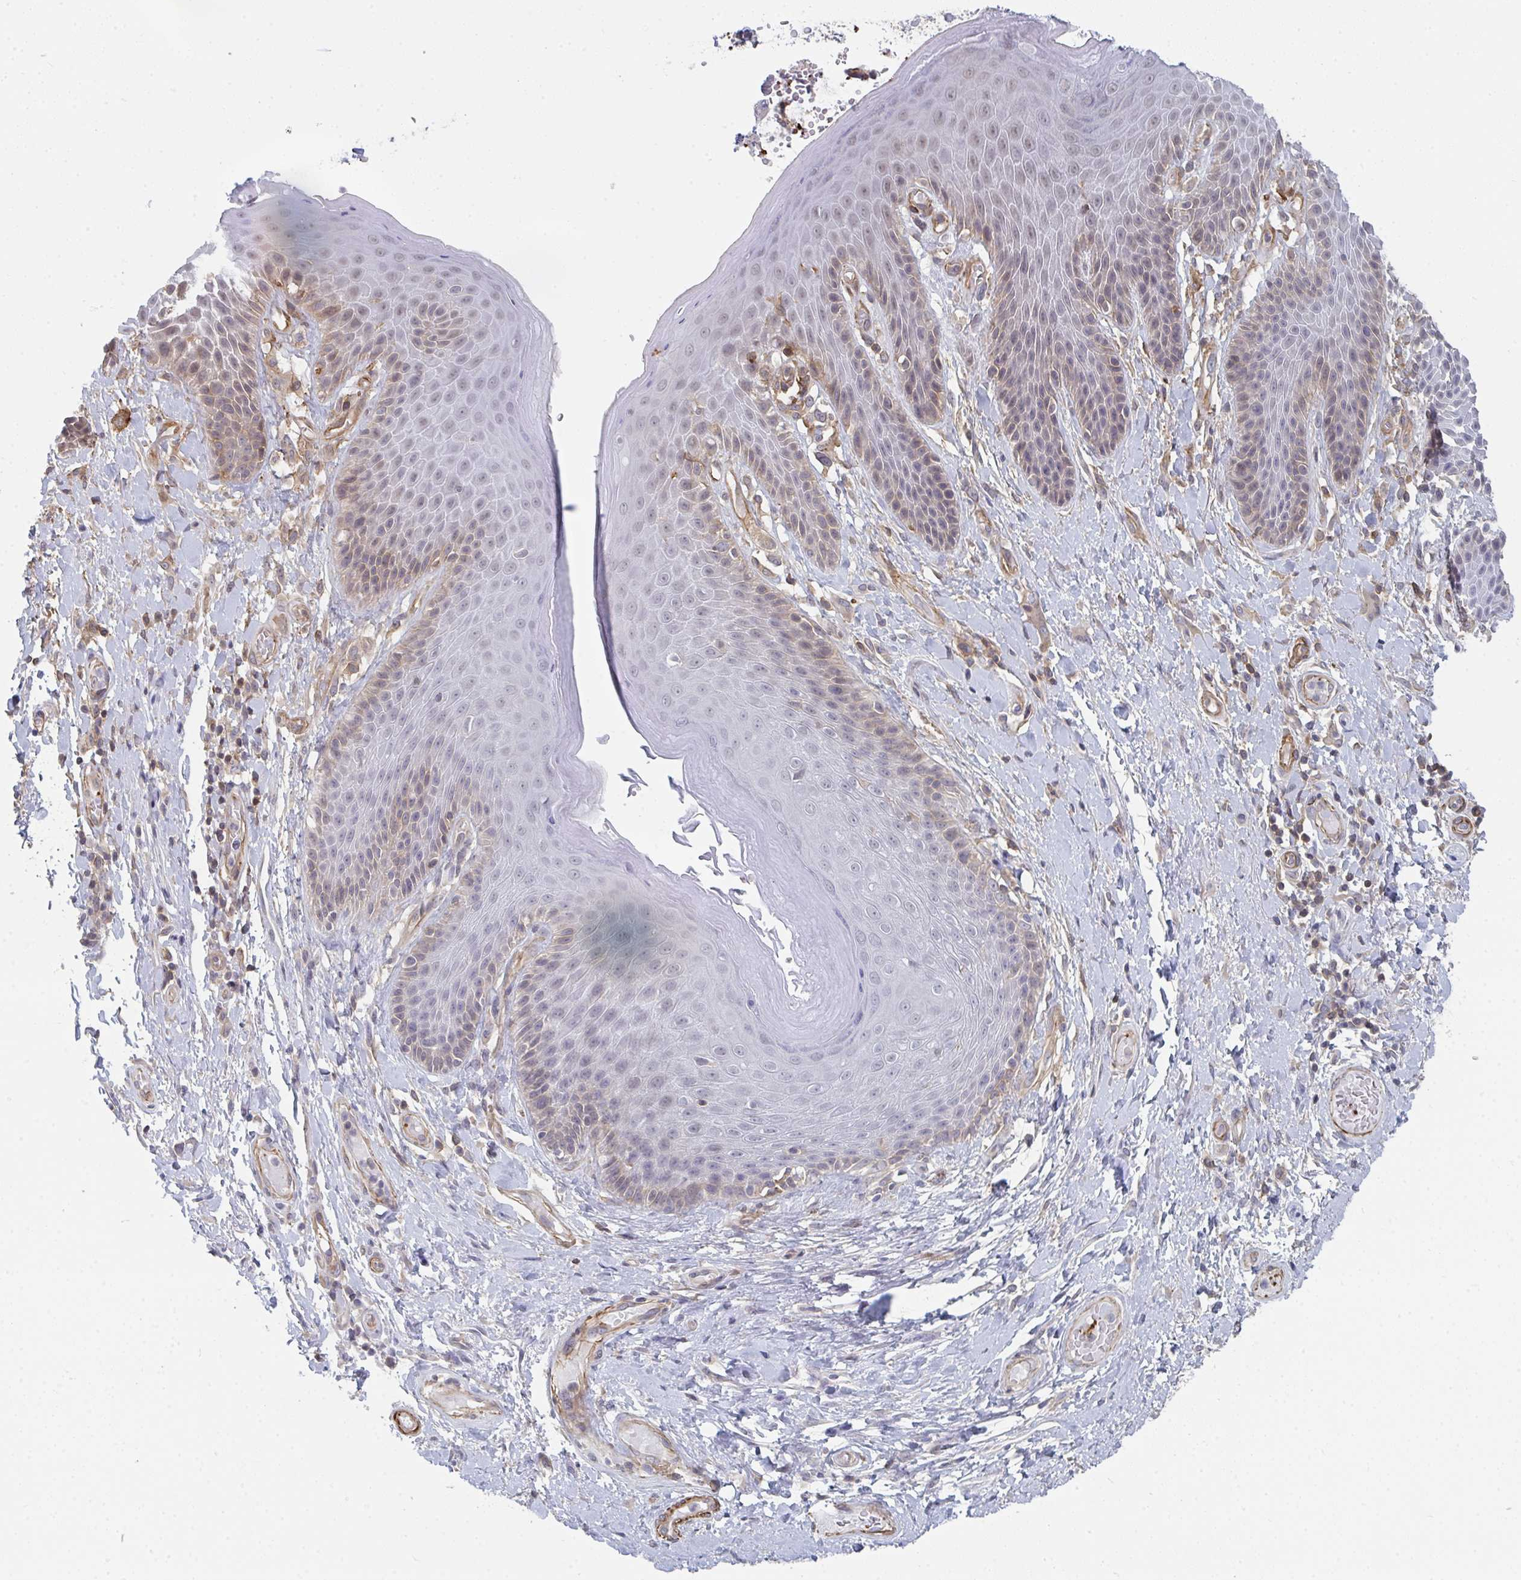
{"staining": {"intensity": "moderate", "quantity": "<25%", "location": "cytoplasmic/membranous"}, "tissue": "skin", "cell_type": "Epidermal cells", "image_type": "normal", "snomed": [{"axis": "morphology", "description": "Normal tissue, NOS"}, {"axis": "topography", "description": "Anal"}, {"axis": "topography", "description": "Peripheral nerve tissue"}], "caption": "Immunohistochemistry (IHC) of unremarkable human skin reveals low levels of moderate cytoplasmic/membranous expression in about <25% of epidermal cells. The protein of interest is shown in brown color, while the nuclei are stained blue.", "gene": "NEURL4", "patient": {"sex": "male", "age": 51}}